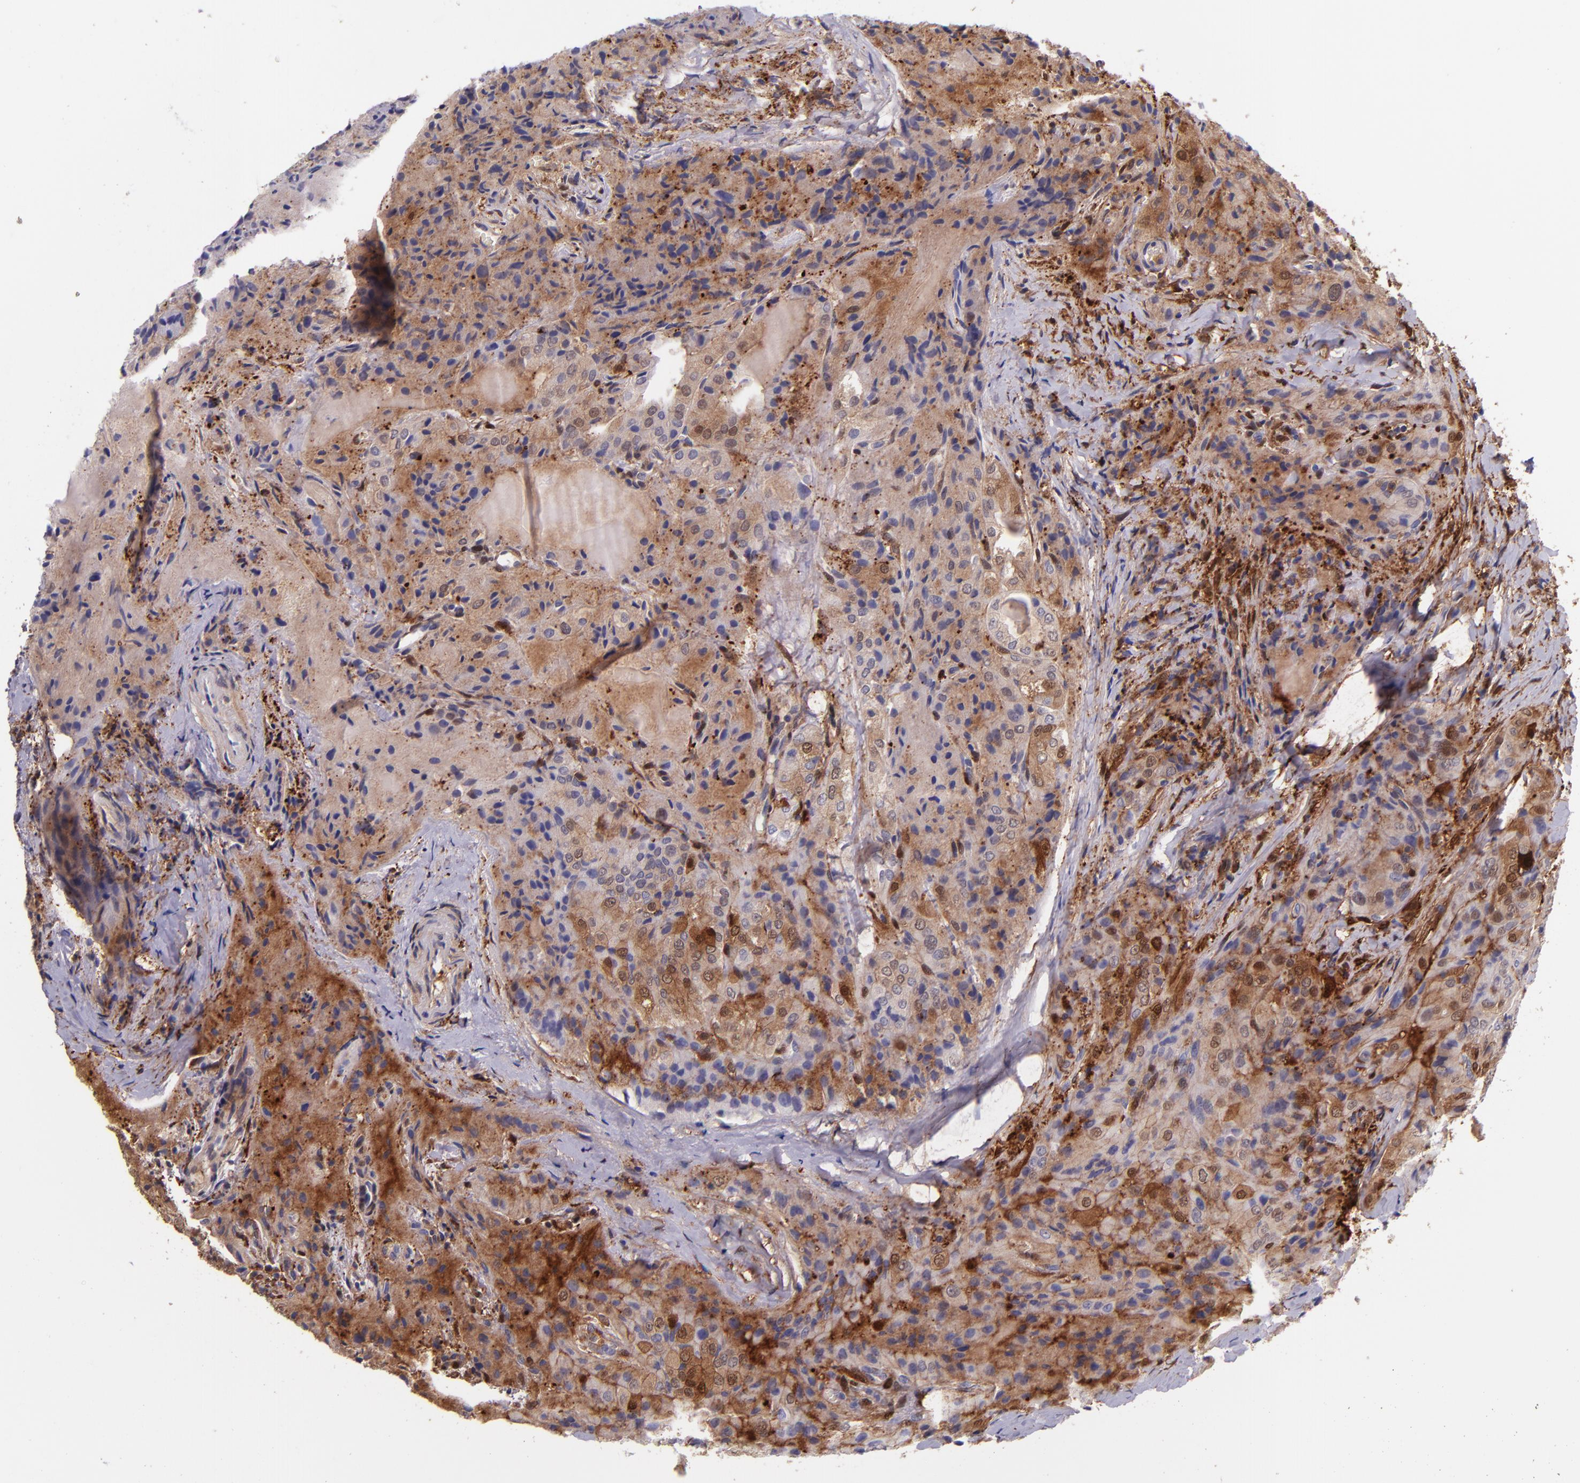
{"staining": {"intensity": "moderate", "quantity": ">75%", "location": "cytoplasmic/membranous"}, "tissue": "thyroid cancer", "cell_type": "Tumor cells", "image_type": "cancer", "snomed": [{"axis": "morphology", "description": "Papillary adenocarcinoma, NOS"}, {"axis": "topography", "description": "Thyroid gland"}], "caption": "There is medium levels of moderate cytoplasmic/membranous positivity in tumor cells of thyroid cancer, as demonstrated by immunohistochemical staining (brown color).", "gene": "LGALS1", "patient": {"sex": "female", "age": 71}}